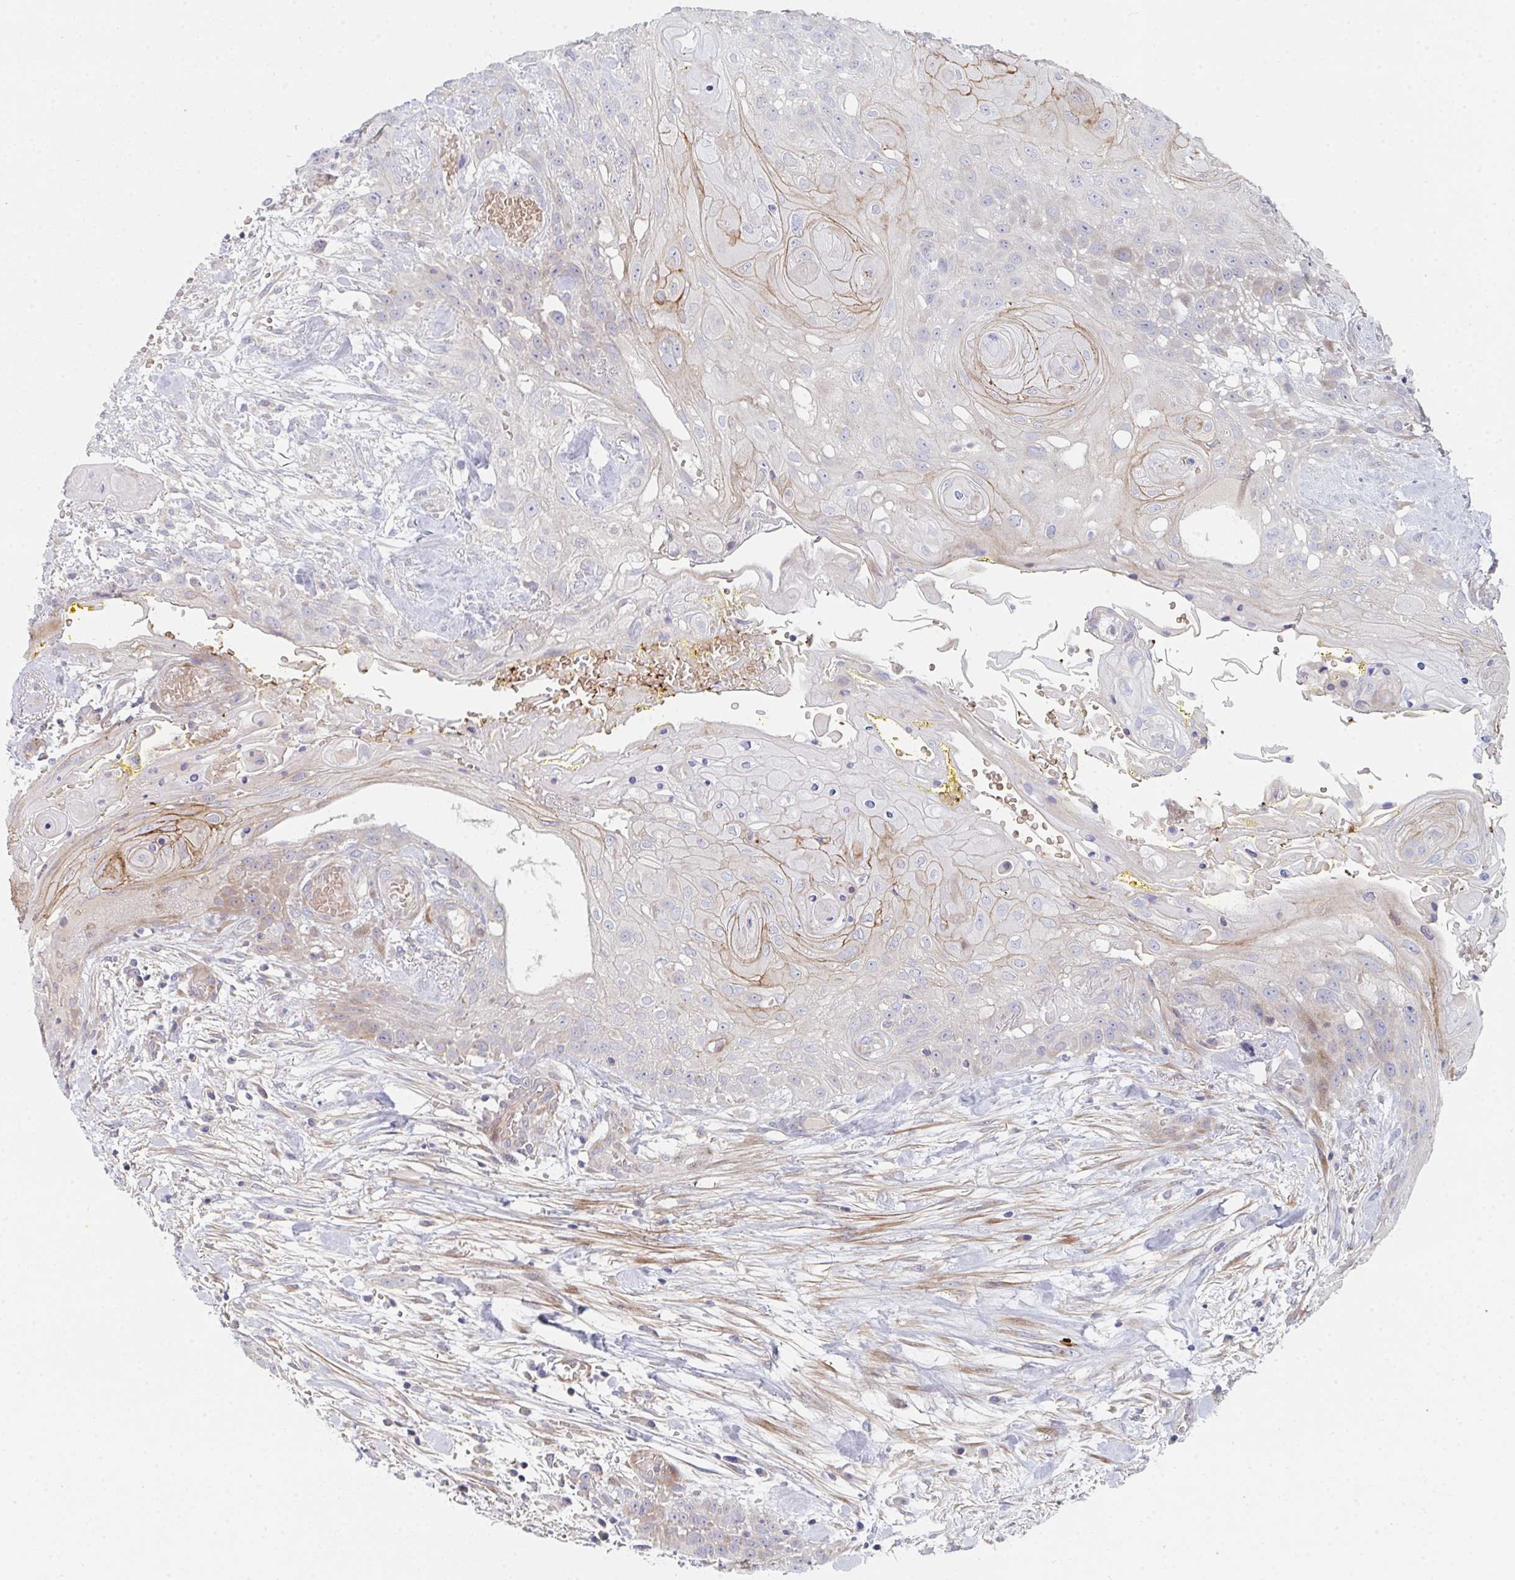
{"staining": {"intensity": "weak", "quantity": "<25%", "location": "cytoplasmic/membranous"}, "tissue": "head and neck cancer", "cell_type": "Tumor cells", "image_type": "cancer", "snomed": [{"axis": "morphology", "description": "Squamous cell carcinoma, NOS"}, {"axis": "topography", "description": "Head-Neck"}], "caption": "Protein analysis of squamous cell carcinoma (head and neck) demonstrates no significant expression in tumor cells.", "gene": "TNFSF4", "patient": {"sex": "female", "age": 43}}